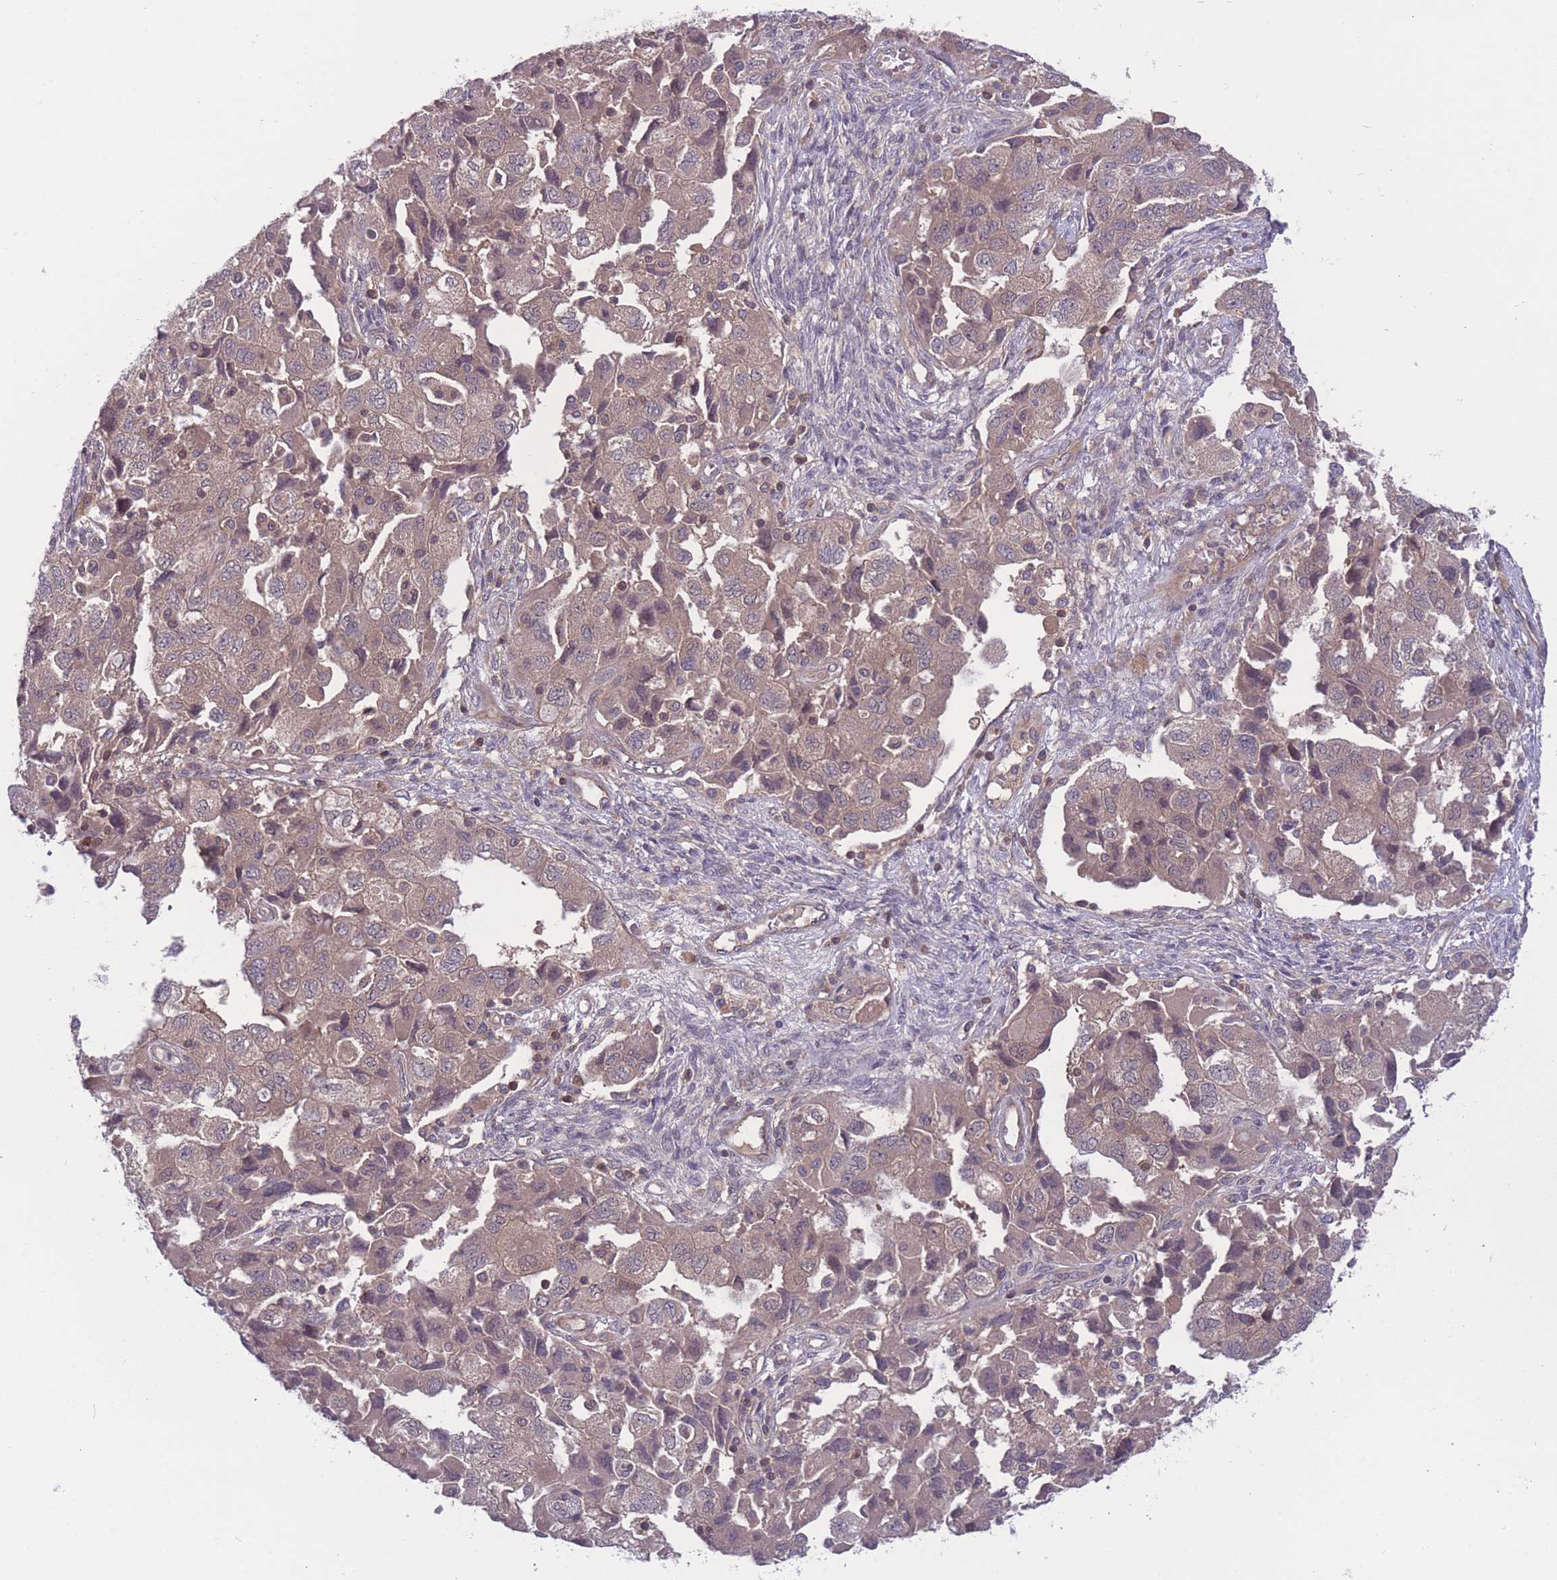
{"staining": {"intensity": "weak", "quantity": ">75%", "location": "cytoplasmic/membranous"}, "tissue": "ovarian cancer", "cell_type": "Tumor cells", "image_type": "cancer", "snomed": [{"axis": "morphology", "description": "Carcinoma, NOS"}, {"axis": "morphology", "description": "Cystadenocarcinoma, serous, NOS"}, {"axis": "topography", "description": "Ovary"}], "caption": "Protein staining of ovarian cancer (carcinoma) tissue reveals weak cytoplasmic/membranous staining in about >75% of tumor cells. (IHC, brightfield microscopy, high magnification).", "gene": "UBE2N", "patient": {"sex": "female", "age": 69}}